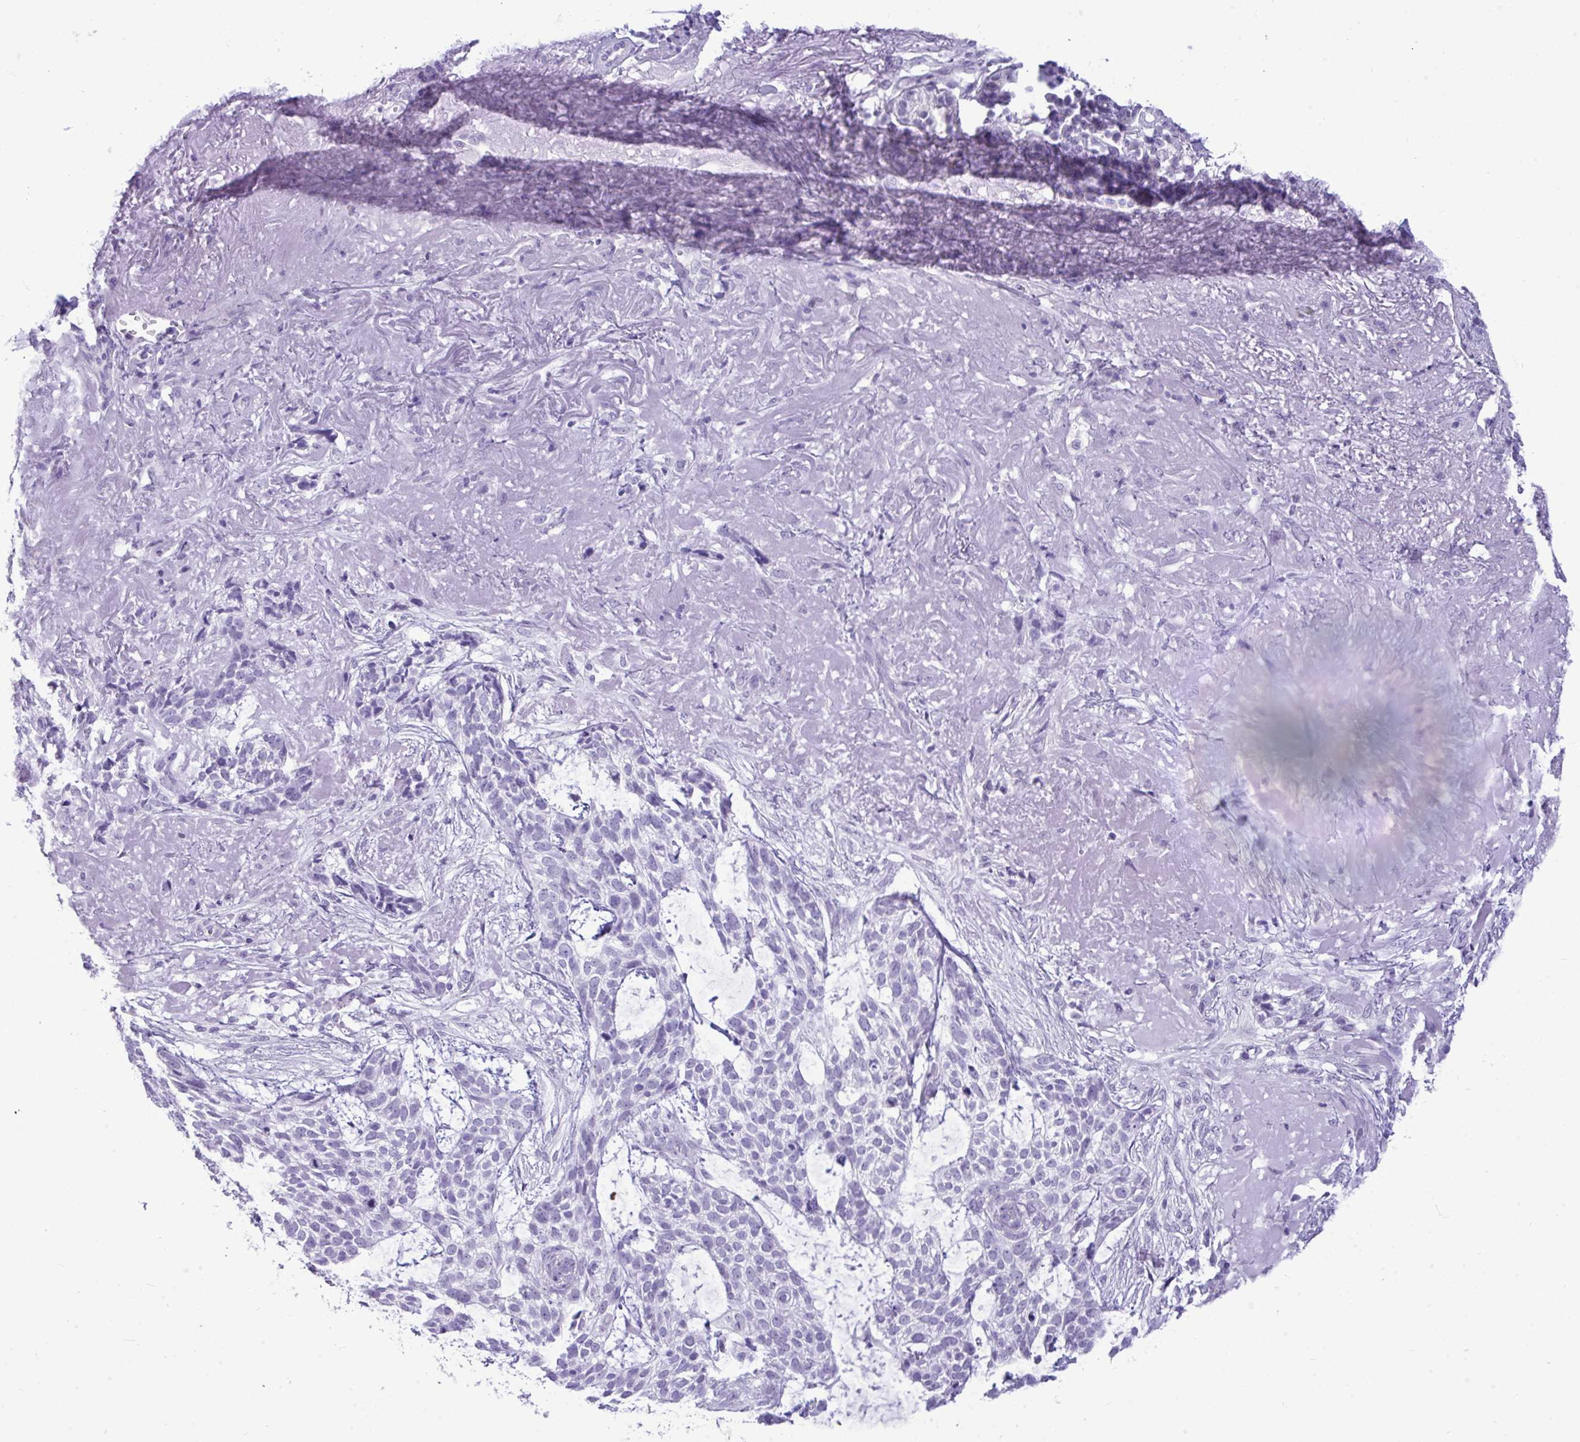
{"staining": {"intensity": "negative", "quantity": "none", "location": "none"}, "tissue": "skin cancer", "cell_type": "Tumor cells", "image_type": "cancer", "snomed": [{"axis": "morphology", "description": "Basal cell carcinoma"}, {"axis": "topography", "description": "Skin"}, {"axis": "topography", "description": "Skin of face"}], "caption": "The histopathology image reveals no significant positivity in tumor cells of skin cancer (basal cell carcinoma).", "gene": "PRM2", "patient": {"sex": "female", "age": 80}}